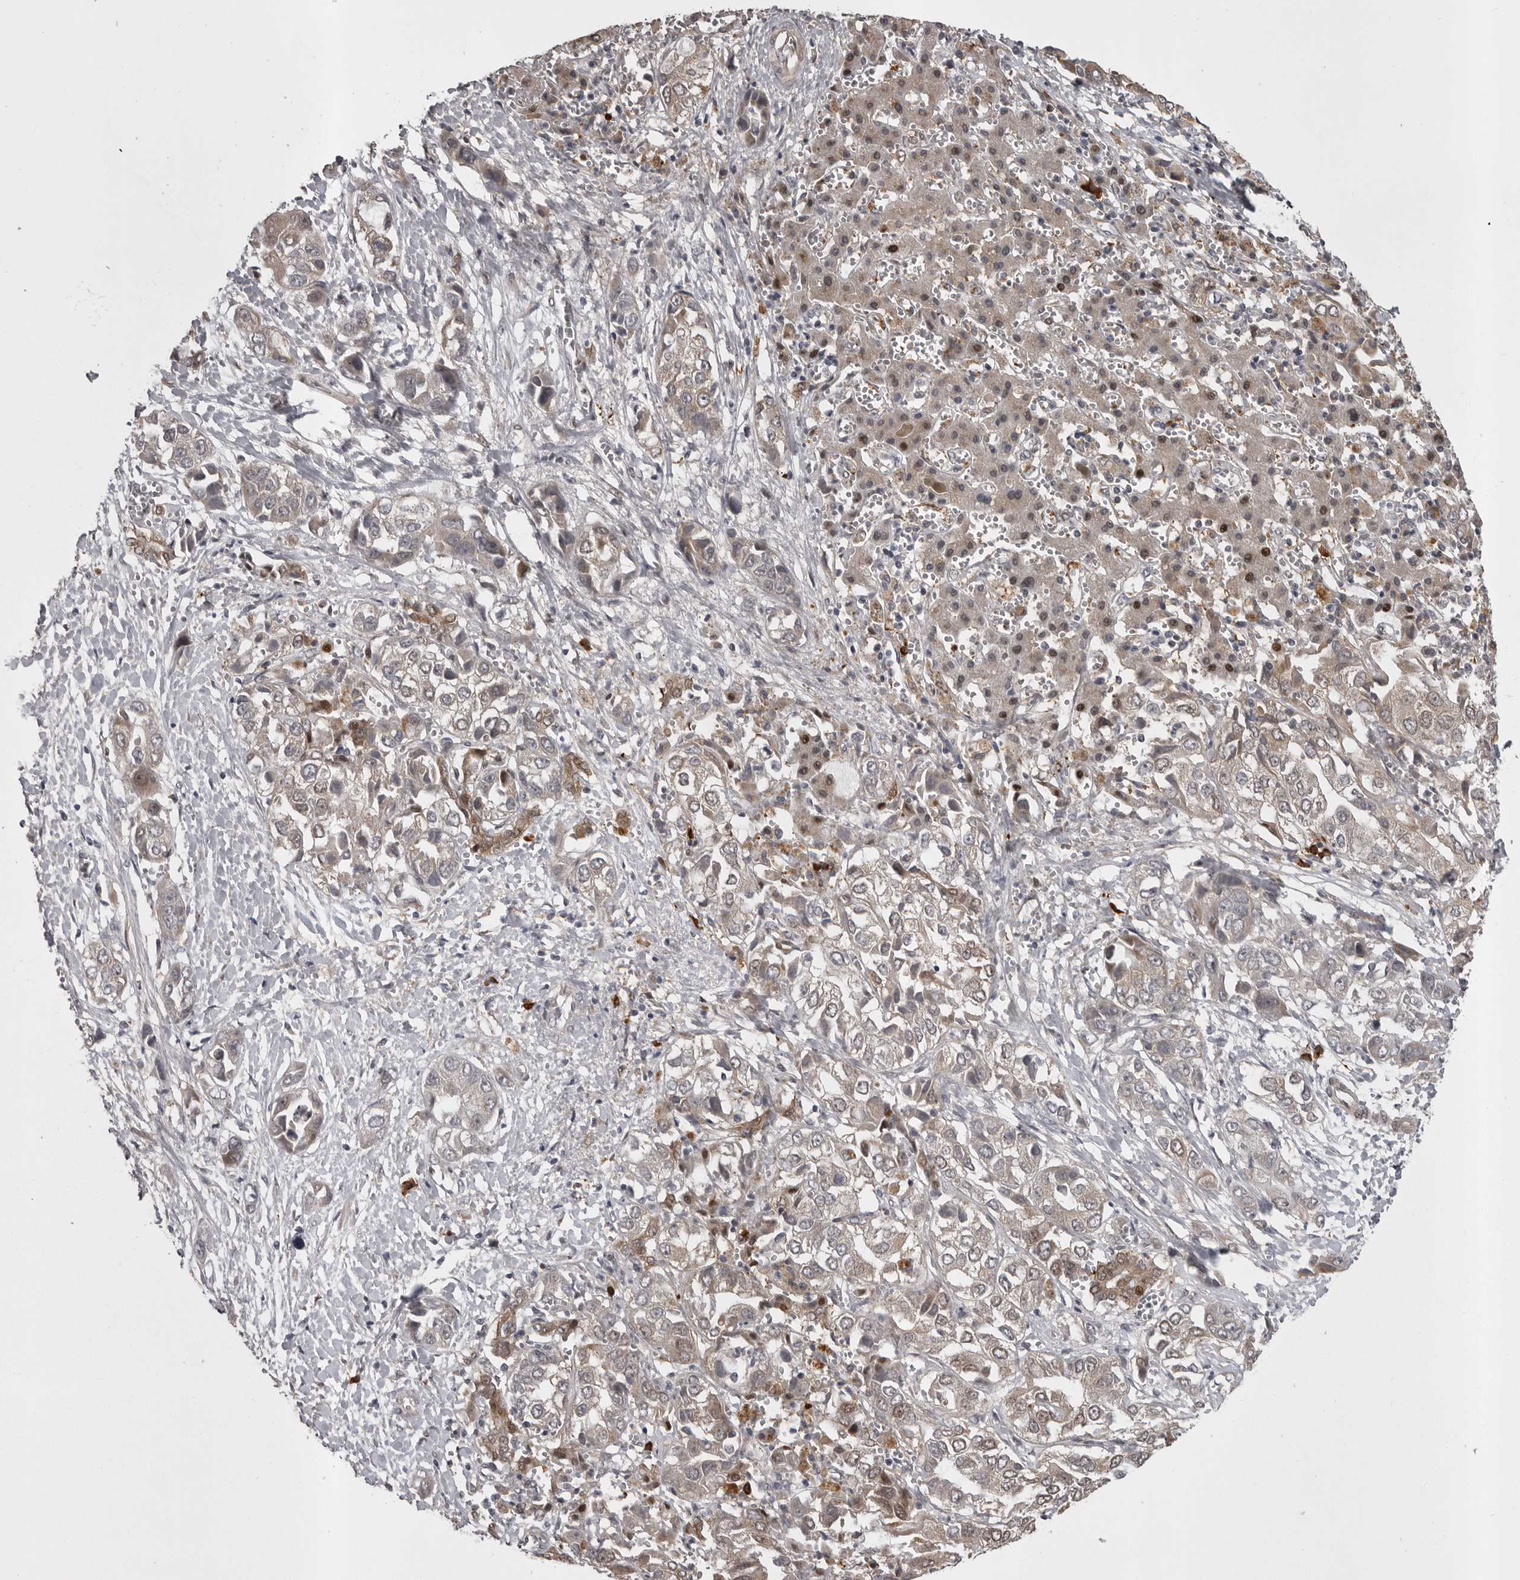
{"staining": {"intensity": "weak", "quantity": "25%-75%", "location": "cytoplasmic/membranous"}, "tissue": "liver cancer", "cell_type": "Tumor cells", "image_type": "cancer", "snomed": [{"axis": "morphology", "description": "Cholangiocarcinoma"}, {"axis": "topography", "description": "Liver"}], "caption": "Tumor cells demonstrate low levels of weak cytoplasmic/membranous staining in approximately 25%-75% of cells in liver cancer (cholangiocarcinoma). The protein of interest is shown in brown color, while the nuclei are stained blue.", "gene": "SNX16", "patient": {"sex": "female", "age": 52}}